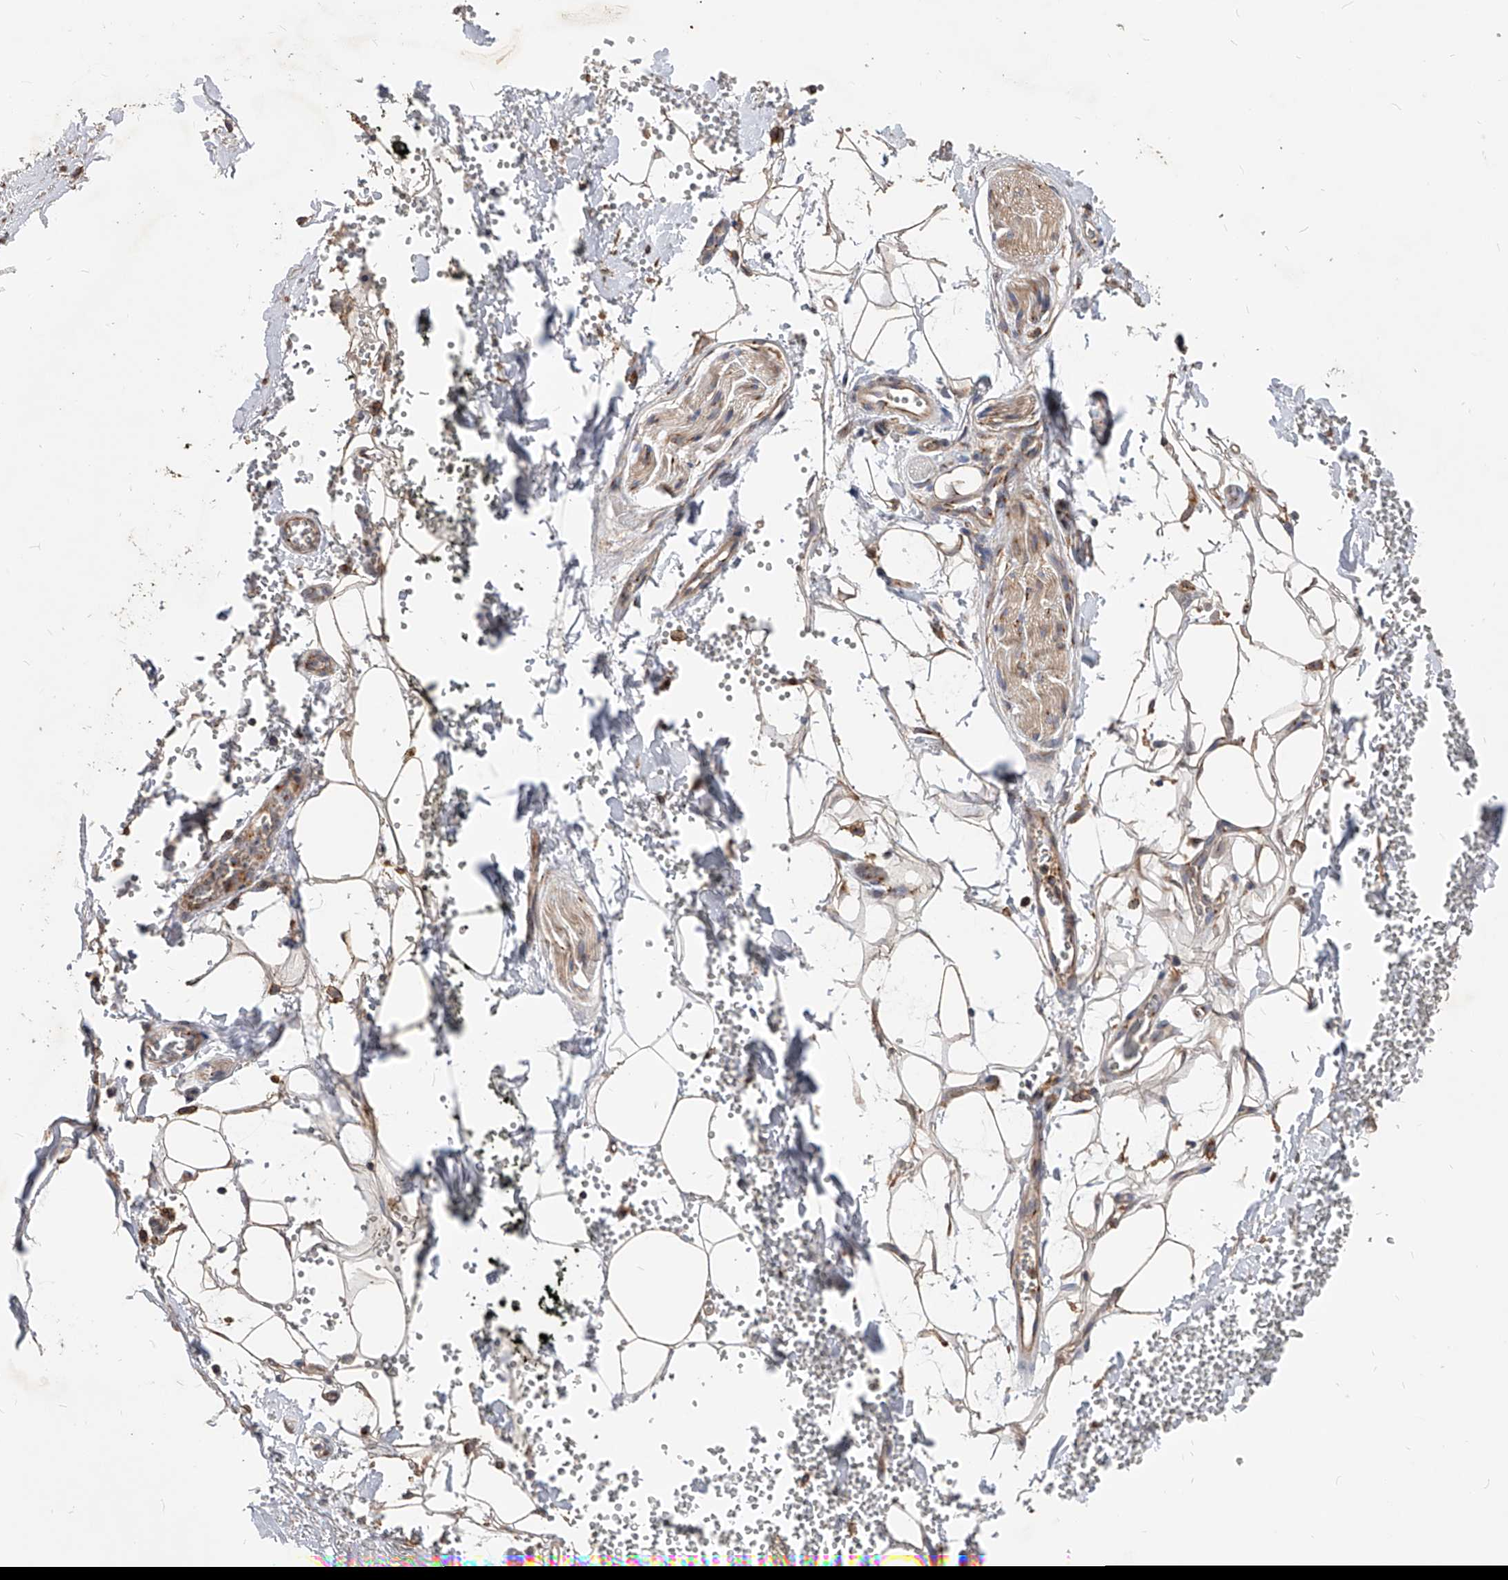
{"staining": {"intensity": "moderate", "quantity": ">75%", "location": "cytoplasmic/membranous"}, "tissue": "adipose tissue", "cell_type": "Adipocytes", "image_type": "normal", "snomed": [{"axis": "morphology", "description": "Normal tissue, NOS"}, {"axis": "morphology", "description": "Adenocarcinoma, NOS"}, {"axis": "topography", "description": "Pancreas"}, {"axis": "topography", "description": "Peripheral nerve tissue"}], "caption": "This micrograph demonstrates immunohistochemistry (IHC) staining of unremarkable adipose tissue, with medium moderate cytoplasmic/membranous positivity in approximately >75% of adipocytes.", "gene": "CFAP410", "patient": {"sex": "male", "age": 59}}